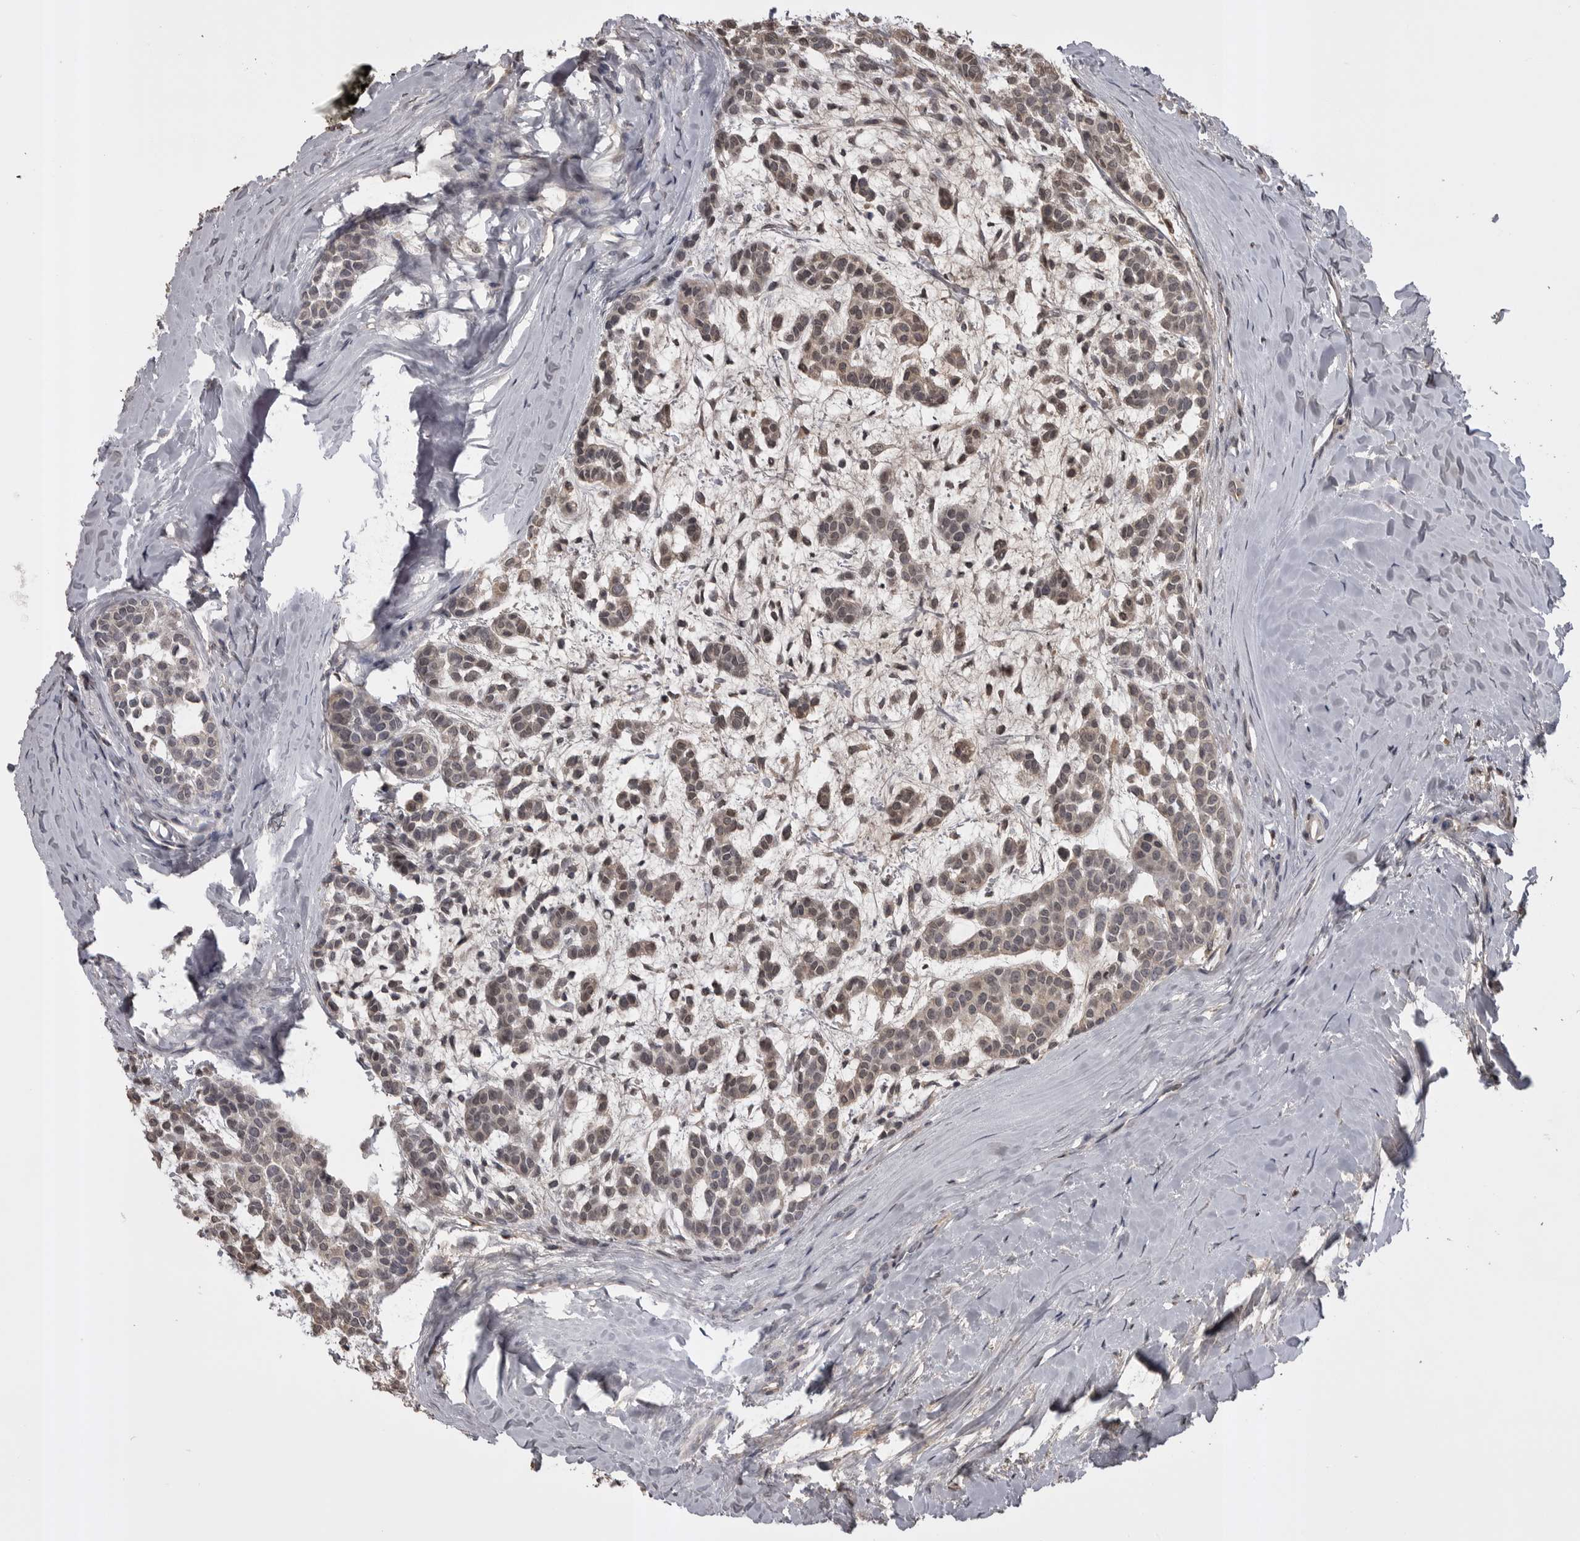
{"staining": {"intensity": "weak", "quantity": ">75%", "location": "nuclear"}, "tissue": "head and neck cancer", "cell_type": "Tumor cells", "image_type": "cancer", "snomed": [{"axis": "morphology", "description": "Adenocarcinoma, NOS"}, {"axis": "morphology", "description": "Adenoma, NOS"}, {"axis": "topography", "description": "Head-Neck"}], "caption": "This image reveals immunohistochemistry (IHC) staining of adenoma (head and neck), with low weak nuclear positivity in approximately >75% of tumor cells.", "gene": "AHSG", "patient": {"sex": "female", "age": 55}}